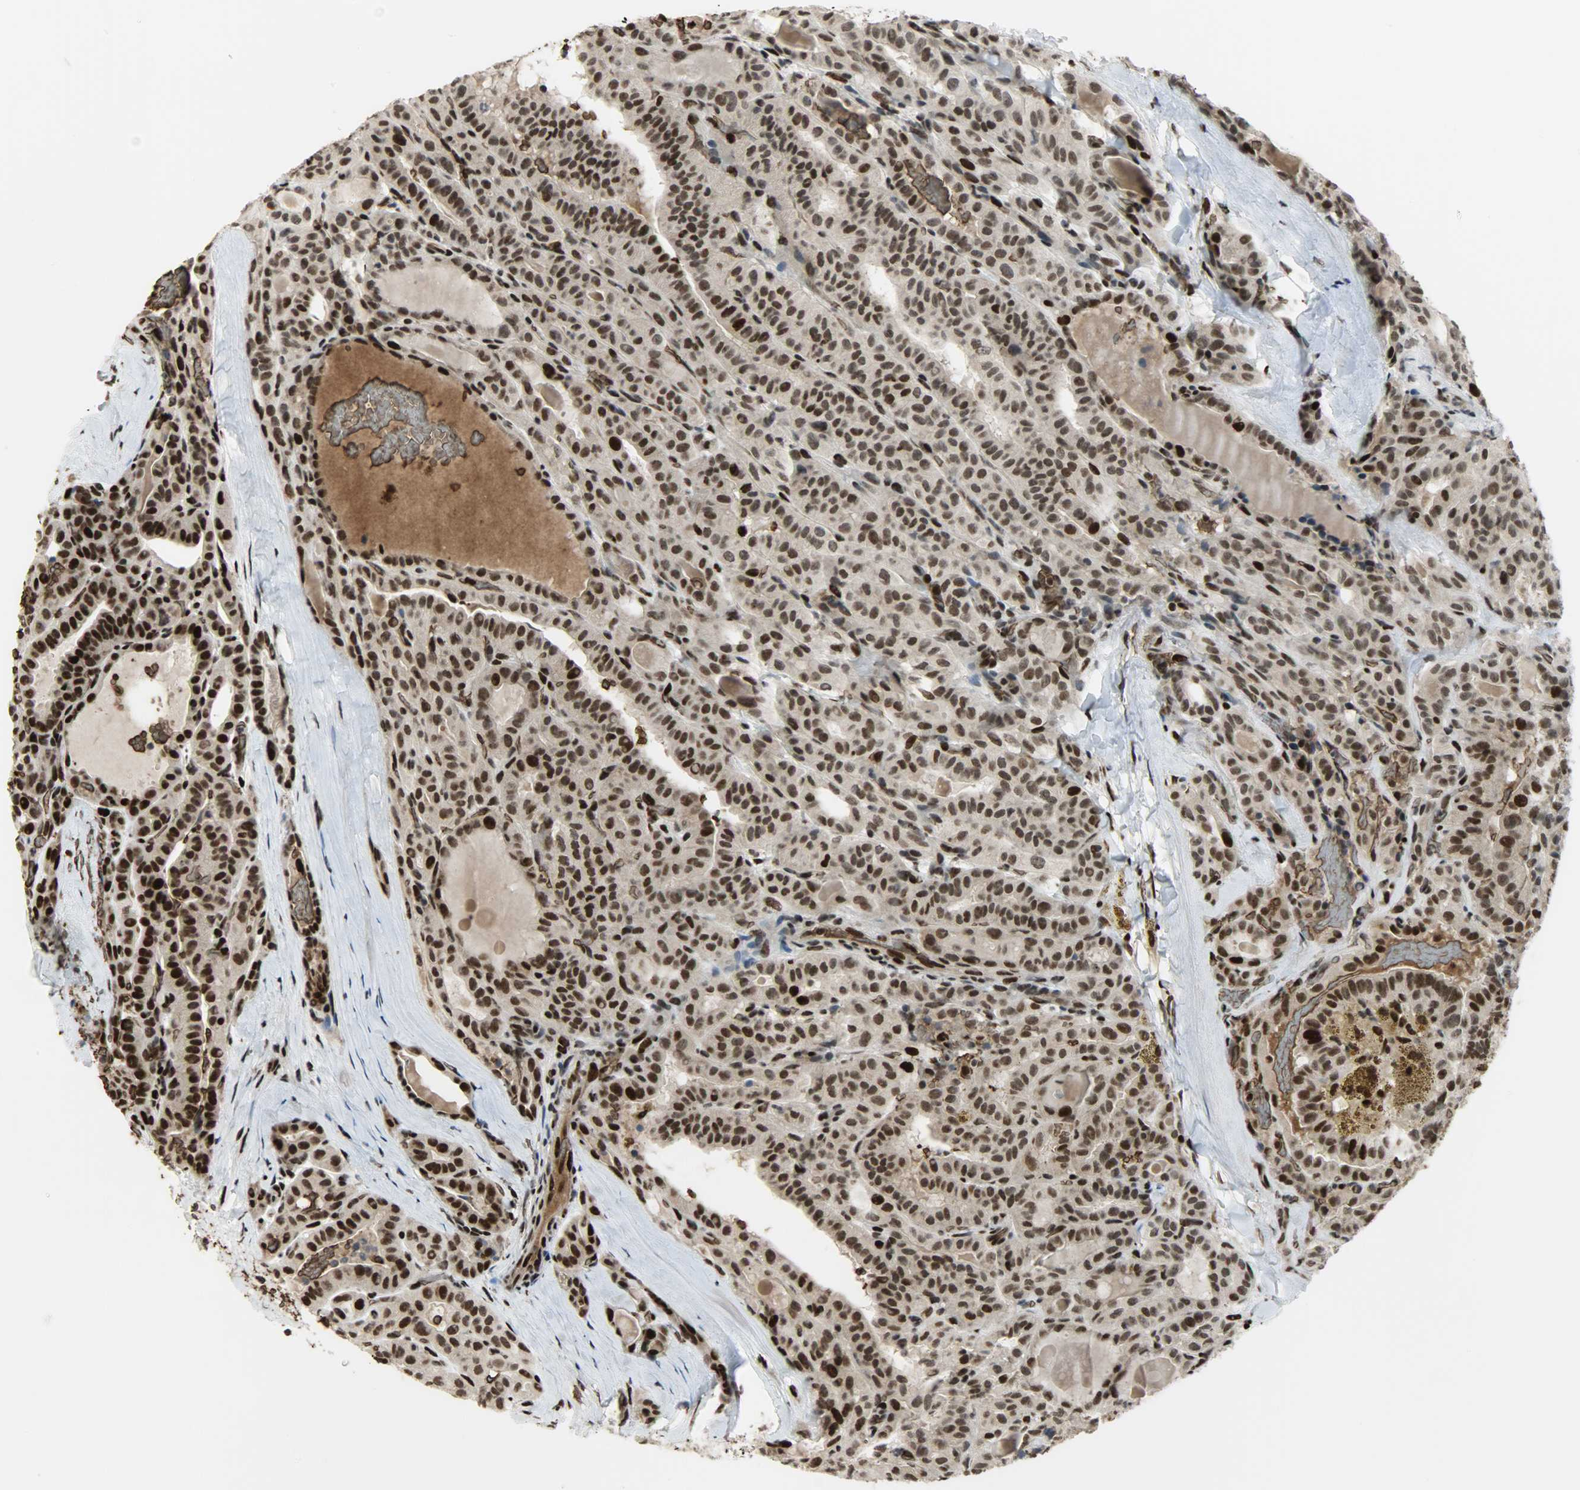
{"staining": {"intensity": "strong", "quantity": ">75%", "location": "cytoplasmic/membranous,nuclear"}, "tissue": "thyroid cancer", "cell_type": "Tumor cells", "image_type": "cancer", "snomed": [{"axis": "morphology", "description": "Papillary adenocarcinoma, NOS"}, {"axis": "topography", "description": "Thyroid gland"}], "caption": "The image exhibits staining of papillary adenocarcinoma (thyroid), revealing strong cytoplasmic/membranous and nuclear protein expression (brown color) within tumor cells.", "gene": "SNAI1", "patient": {"sex": "male", "age": 77}}